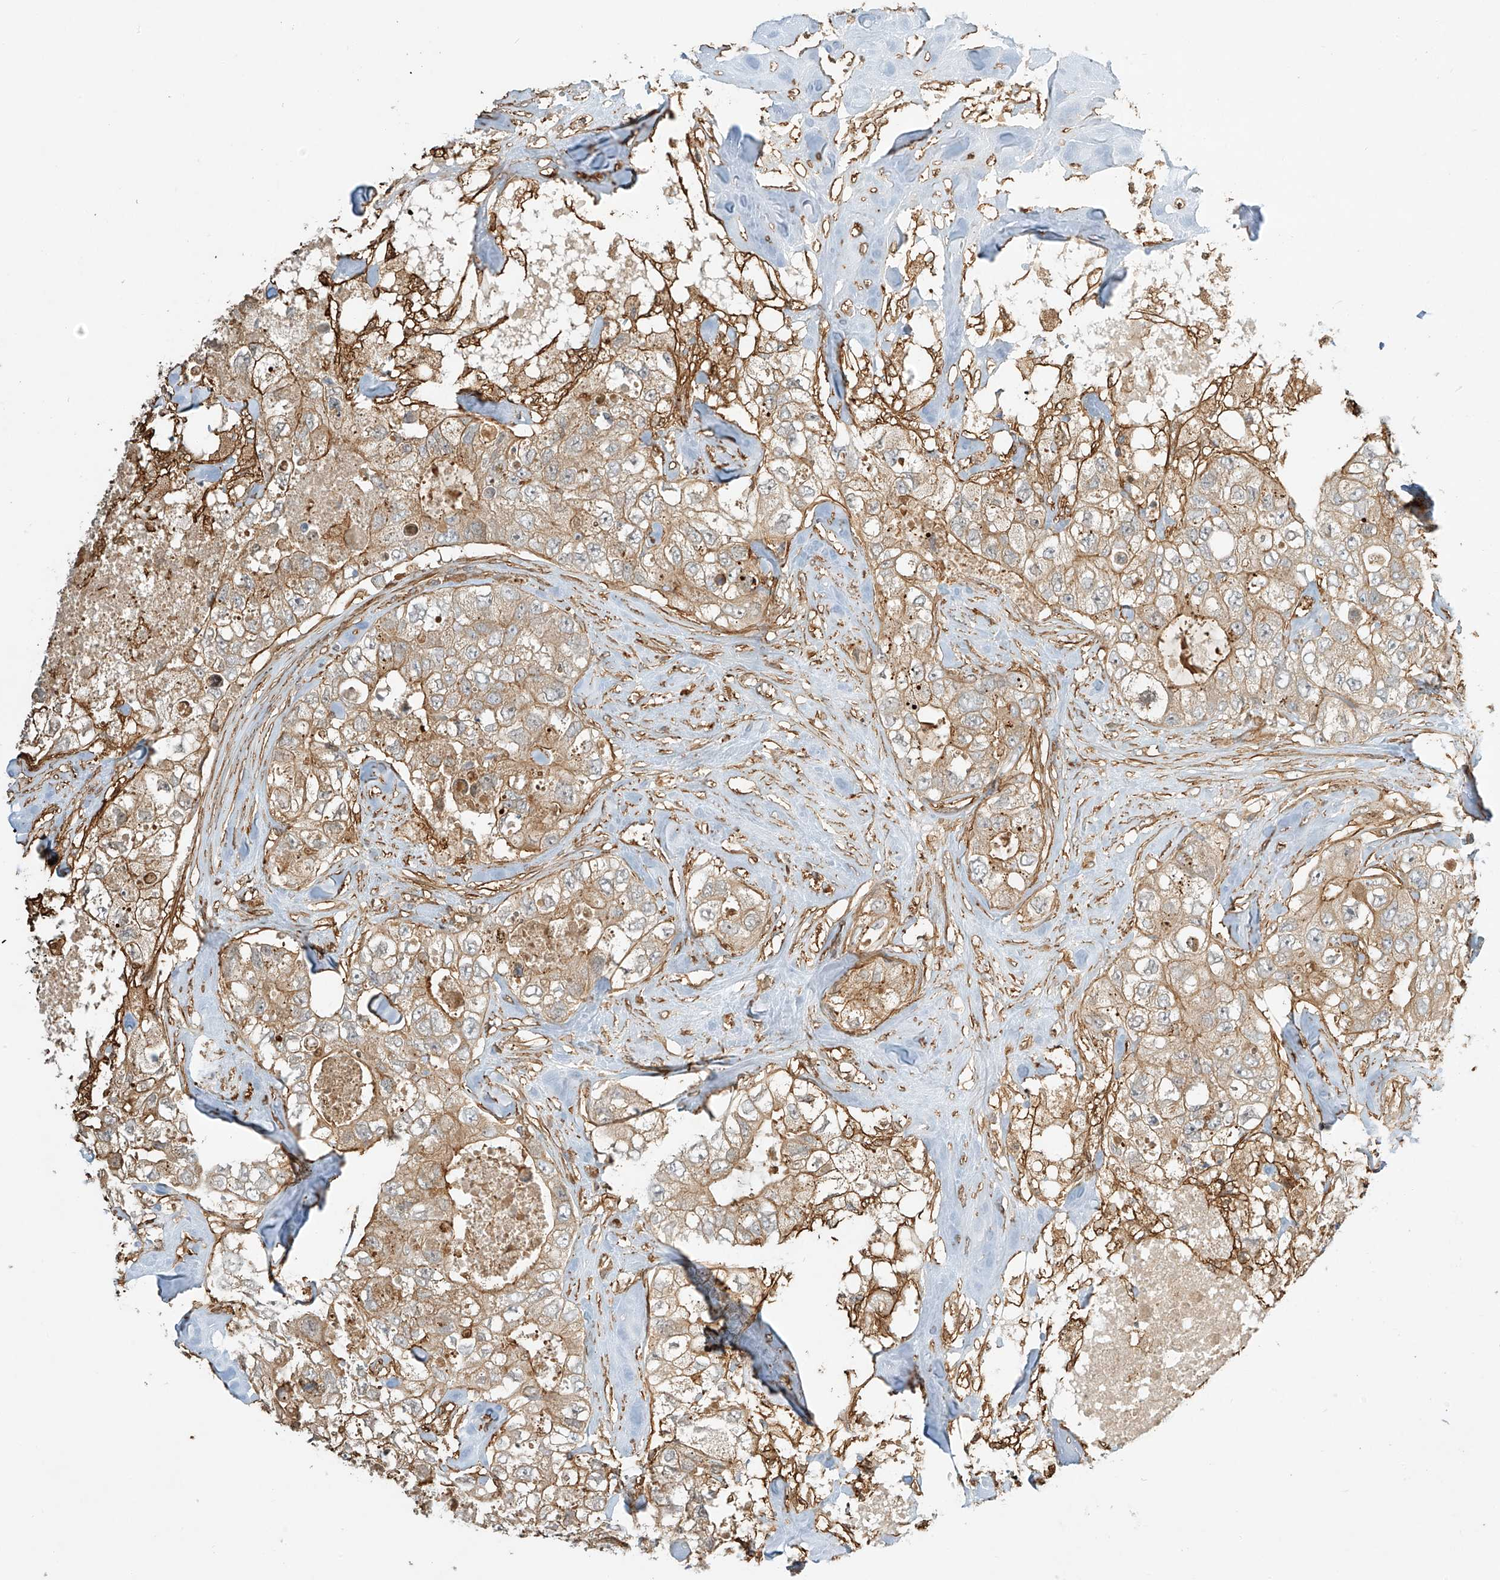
{"staining": {"intensity": "moderate", "quantity": "25%-75%", "location": "cytoplasmic/membranous"}, "tissue": "breast cancer", "cell_type": "Tumor cells", "image_type": "cancer", "snomed": [{"axis": "morphology", "description": "Duct carcinoma"}, {"axis": "topography", "description": "Breast"}], "caption": "A brown stain labels moderate cytoplasmic/membranous staining of a protein in human breast invasive ductal carcinoma tumor cells.", "gene": "CSMD3", "patient": {"sex": "female", "age": 62}}